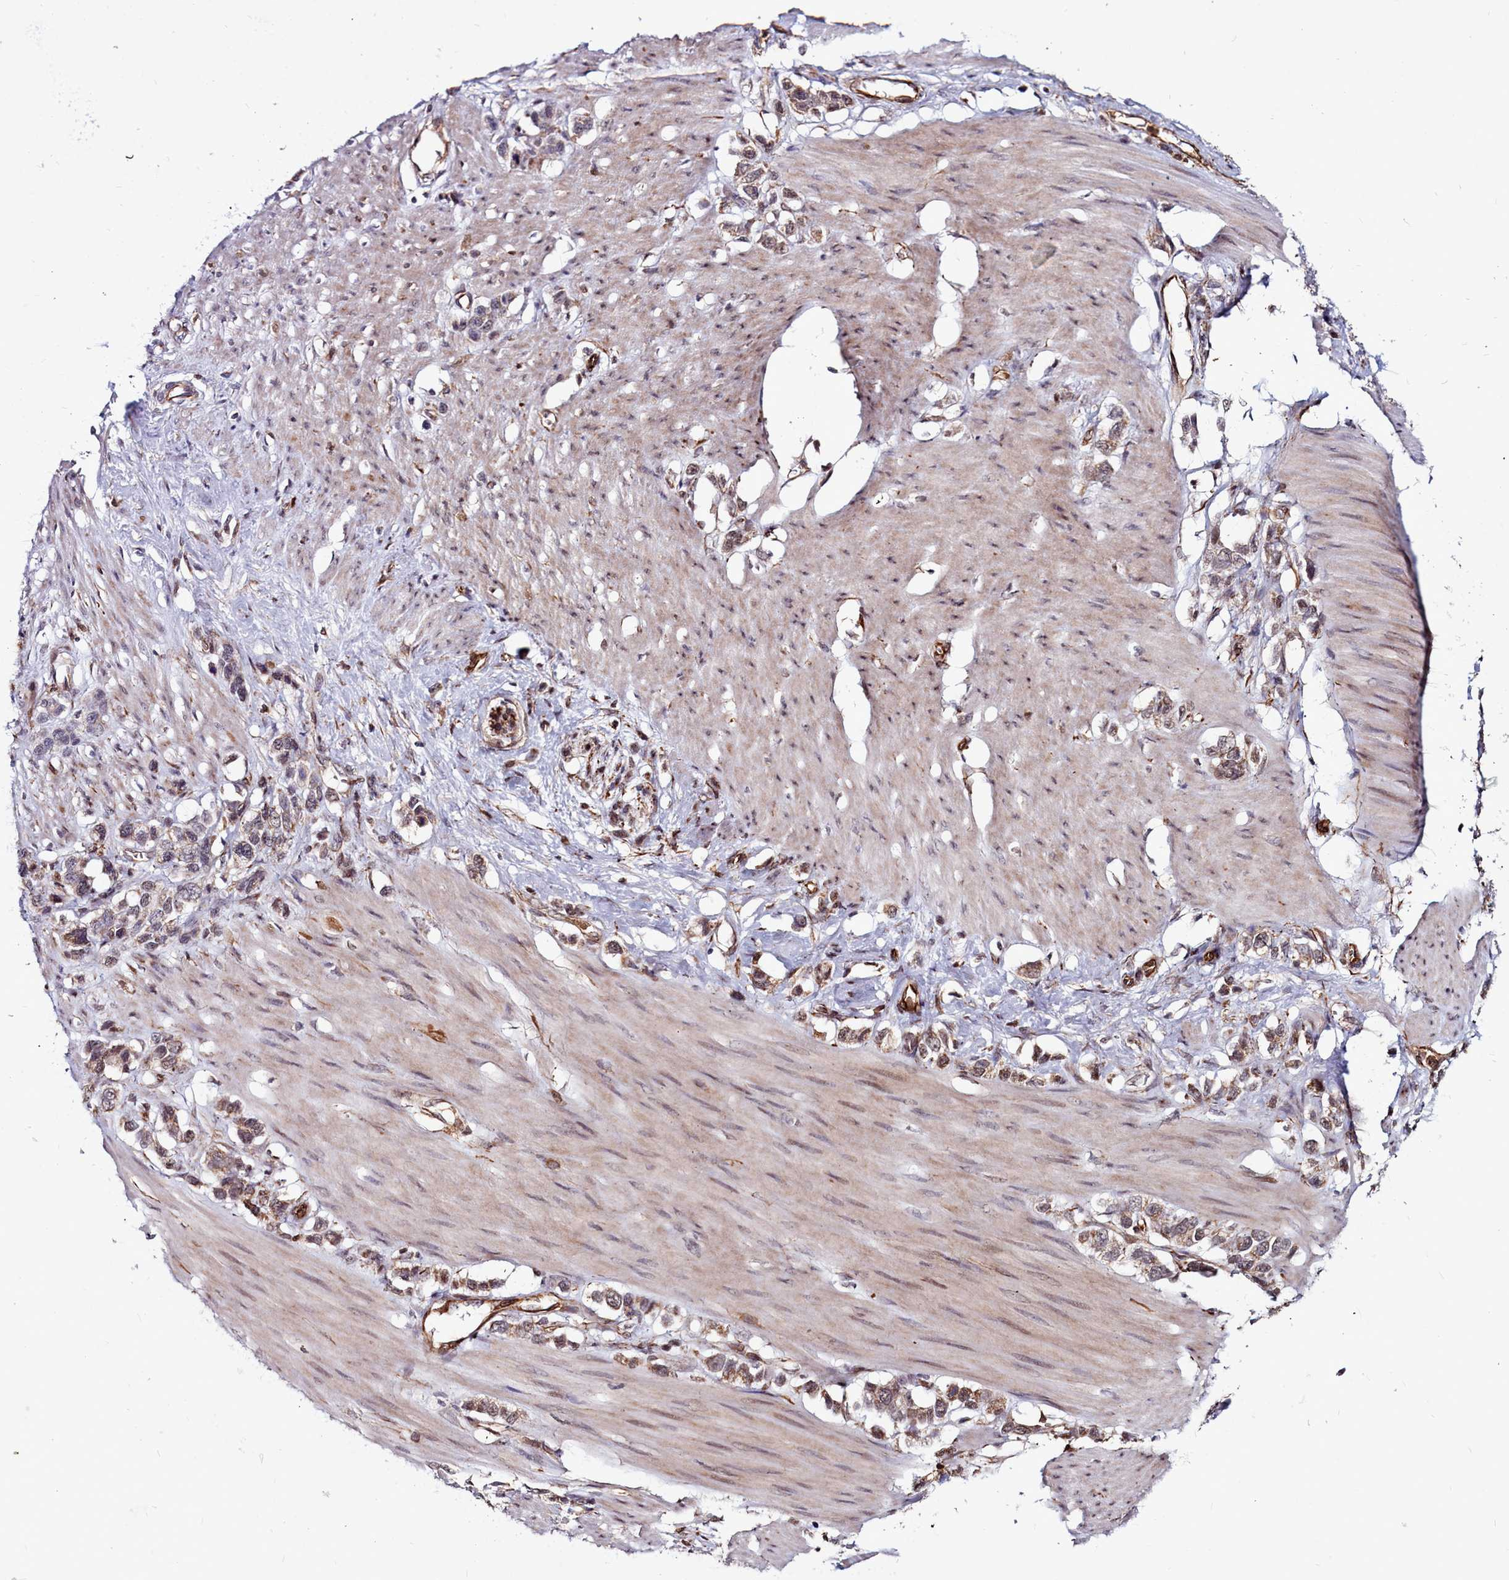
{"staining": {"intensity": "moderate", "quantity": "25%-75%", "location": "cytoplasmic/membranous"}, "tissue": "stomach cancer", "cell_type": "Tumor cells", "image_type": "cancer", "snomed": [{"axis": "morphology", "description": "Adenocarcinoma, NOS"}, {"axis": "morphology", "description": "Adenocarcinoma, High grade"}, {"axis": "topography", "description": "Stomach, upper"}, {"axis": "topography", "description": "Stomach, lower"}], "caption": "An image of stomach cancer (adenocarcinoma (high-grade)) stained for a protein exhibits moderate cytoplasmic/membranous brown staining in tumor cells. (IHC, brightfield microscopy, high magnification).", "gene": "CLK3", "patient": {"sex": "female", "age": 65}}